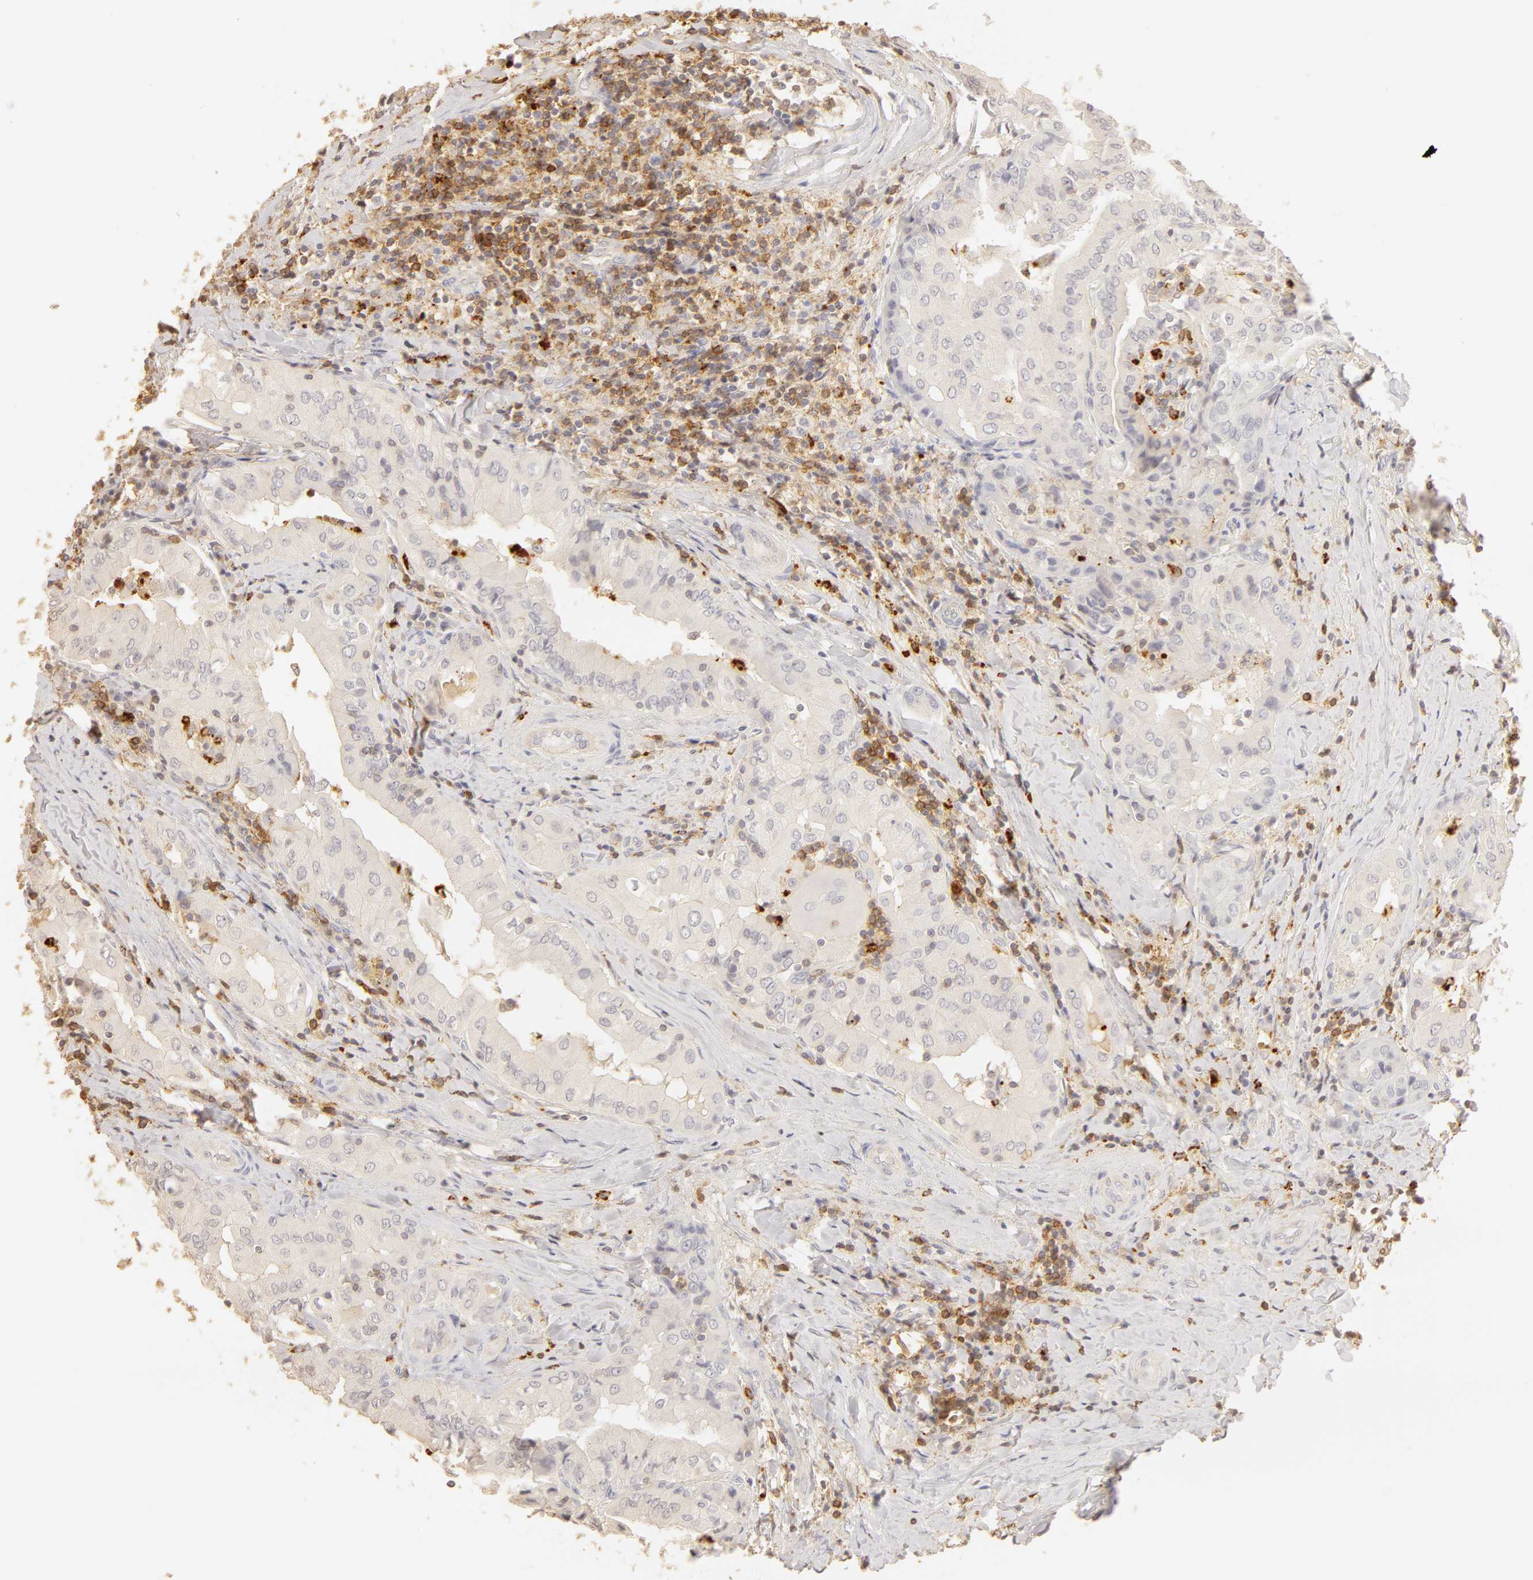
{"staining": {"intensity": "negative", "quantity": "none", "location": "none"}, "tissue": "thyroid cancer", "cell_type": "Tumor cells", "image_type": "cancer", "snomed": [{"axis": "morphology", "description": "Papillary adenocarcinoma, NOS"}, {"axis": "topography", "description": "Thyroid gland"}], "caption": "There is no significant expression in tumor cells of papillary adenocarcinoma (thyroid).", "gene": "C1R", "patient": {"sex": "female", "age": 71}}